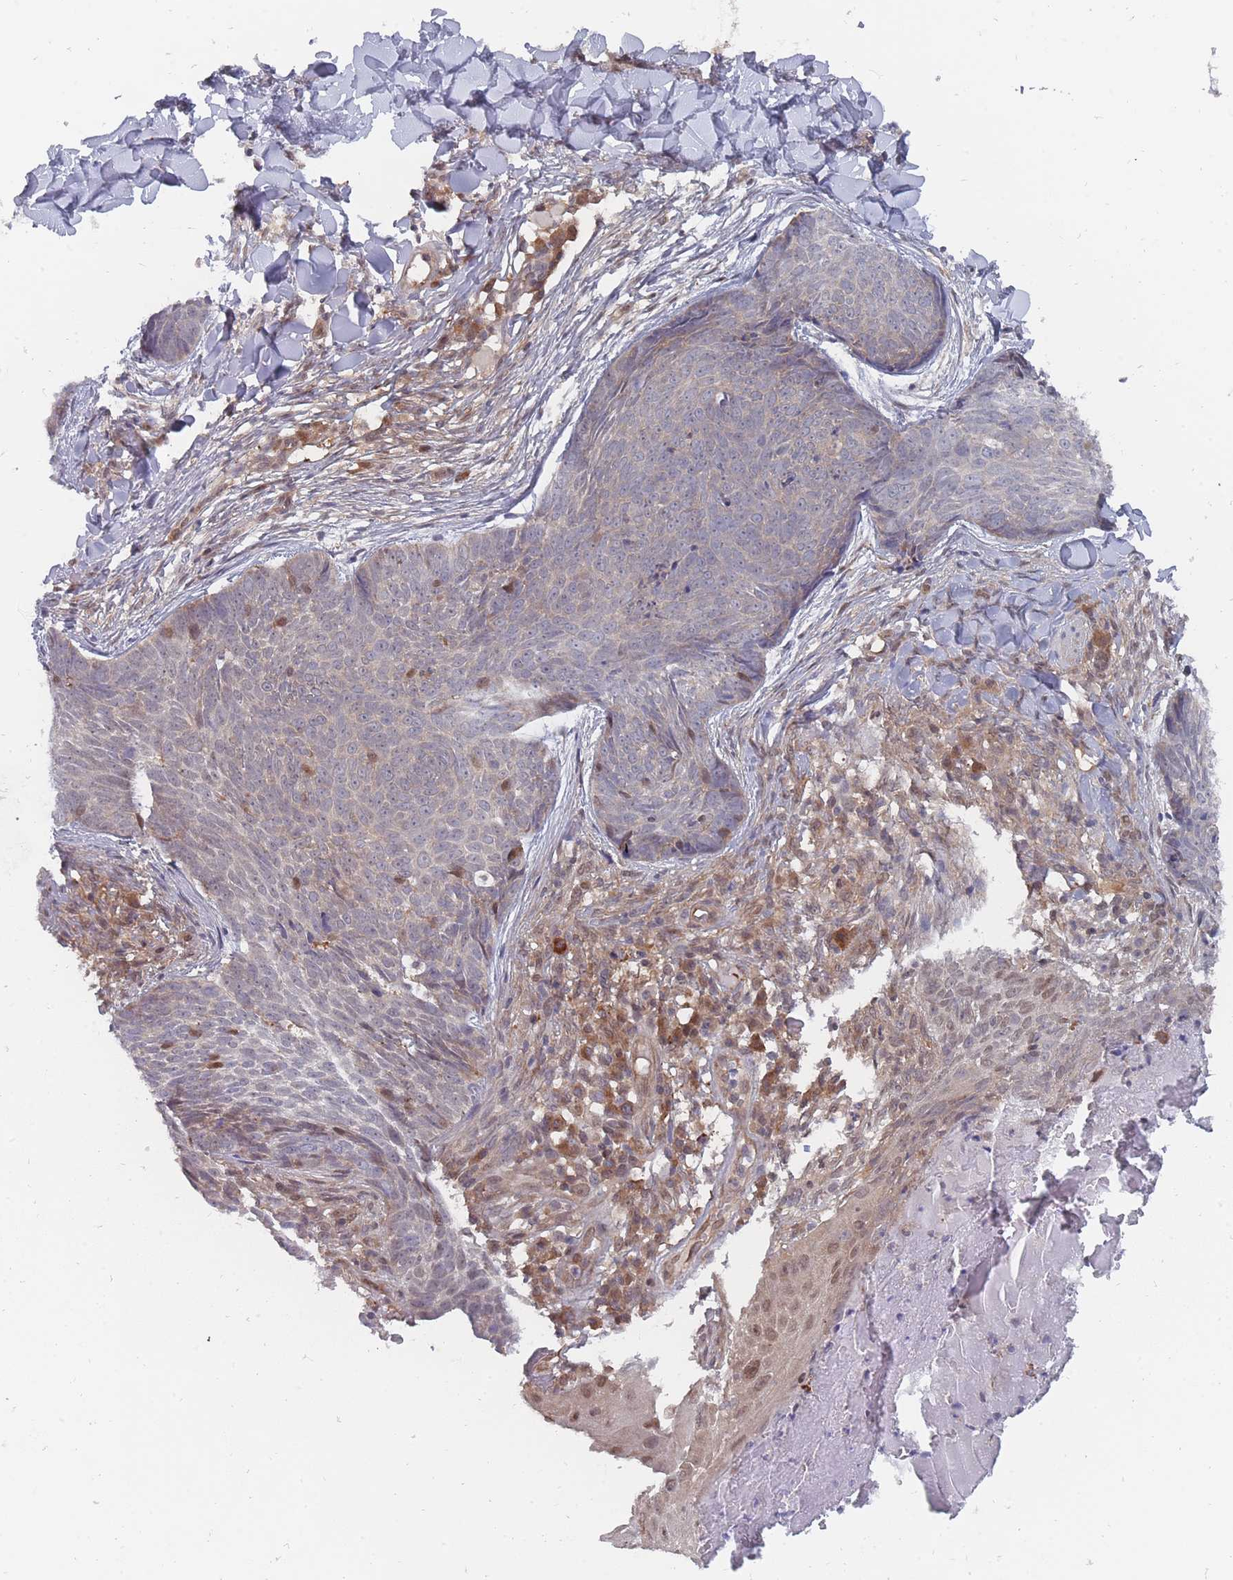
{"staining": {"intensity": "weak", "quantity": "<25%", "location": "cytoplasmic/membranous"}, "tissue": "skin cancer", "cell_type": "Tumor cells", "image_type": "cancer", "snomed": [{"axis": "morphology", "description": "Basal cell carcinoma"}, {"axis": "topography", "description": "Skin"}], "caption": "Immunohistochemistry (IHC) of skin basal cell carcinoma displays no staining in tumor cells. (DAB (3,3'-diaminobenzidine) immunohistochemistry (IHC), high magnification).", "gene": "NKD1", "patient": {"sex": "female", "age": 61}}